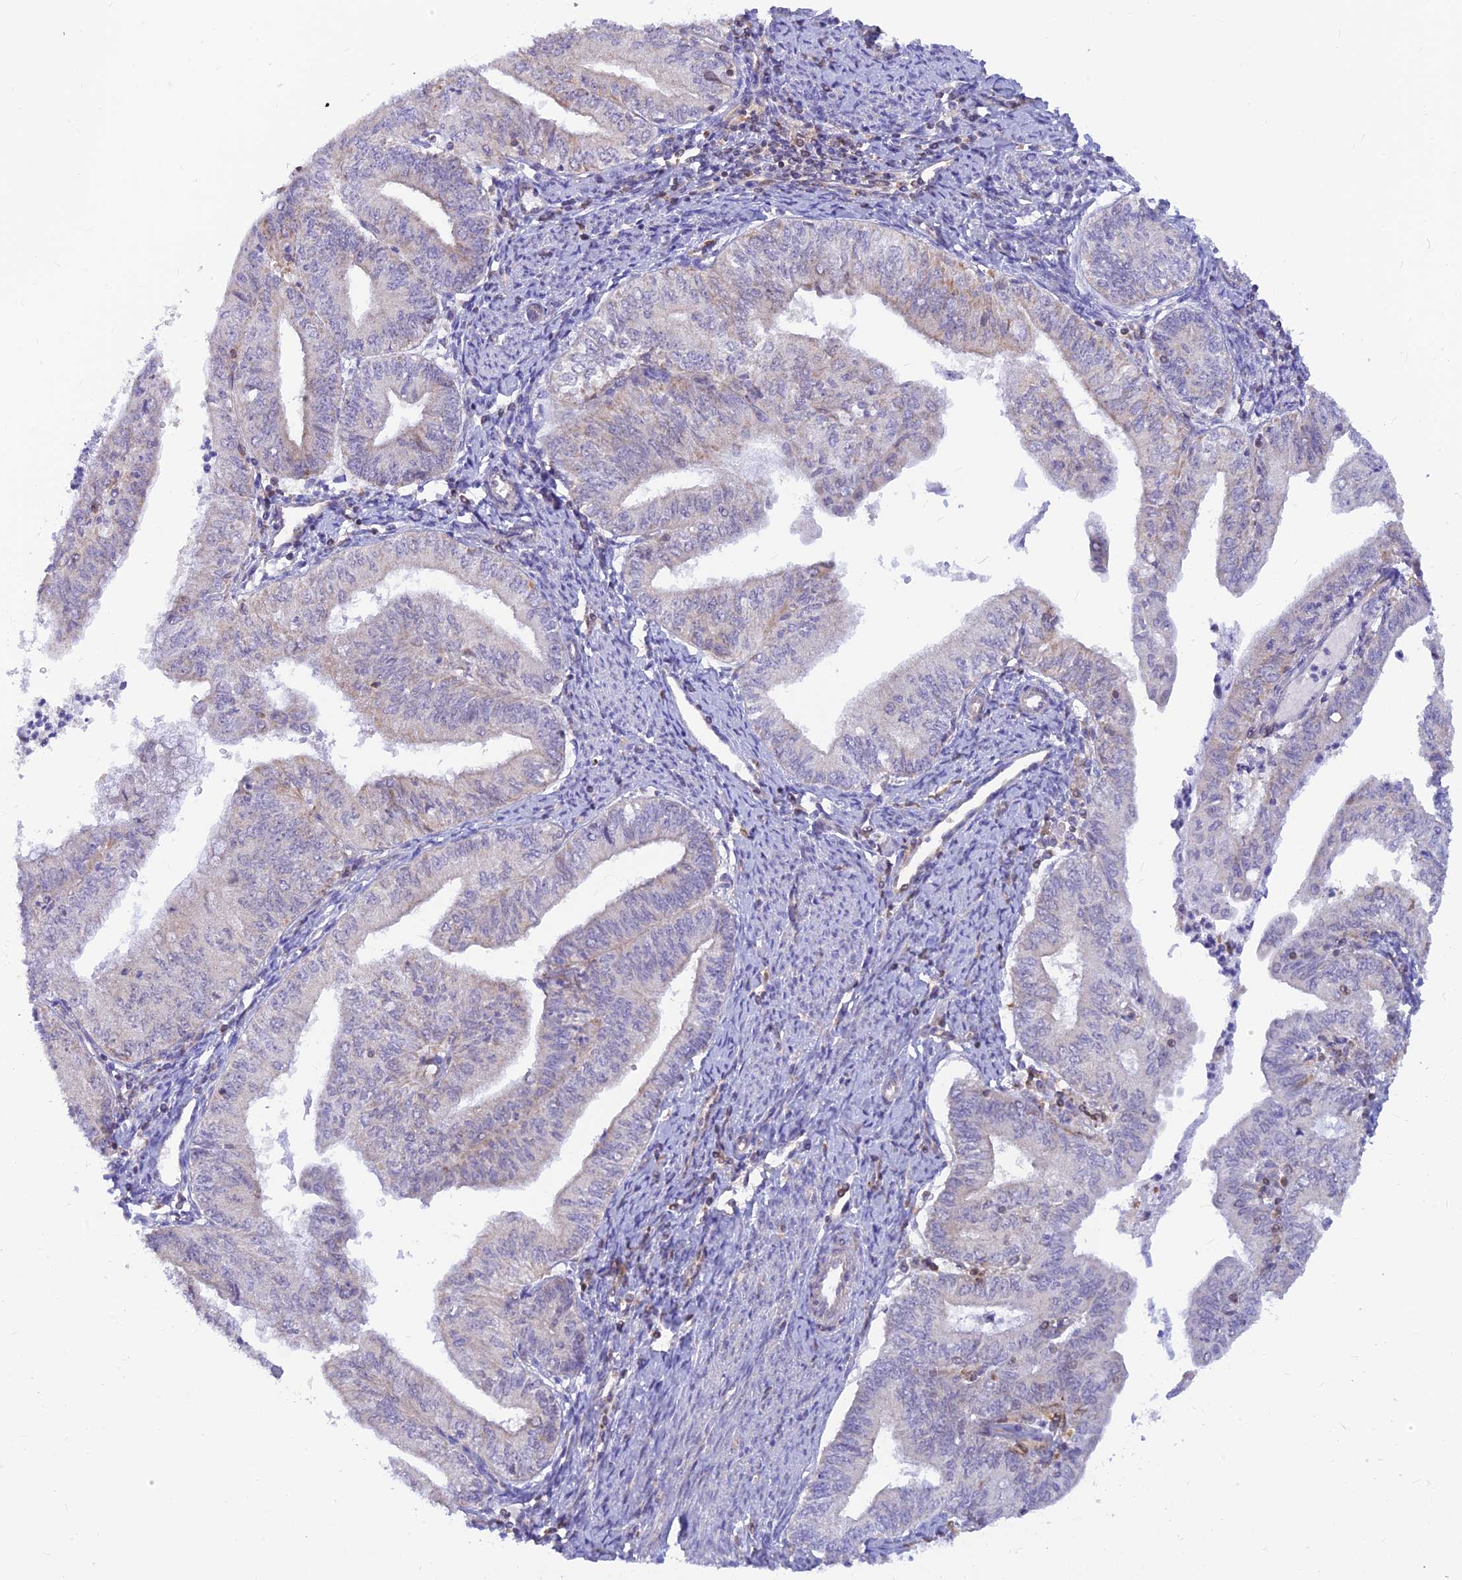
{"staining": {"intensity": "negative", "quantity": "none", "location": "none"}, "tissue": "endometrial cancer", "cell_type": "Tumor cells", "image_type": "cancer", "snomed": [{"axis": "morphology", "description": "Adenocarcinoma, NOS"}, {"axis": "topography", "description": "Endometrium"}], "caption": "There is no significant positivity in tumor cells of endometrial cancer.", "gene": "LYSMD2", "patient": {"sex": "female", "age": 66}}